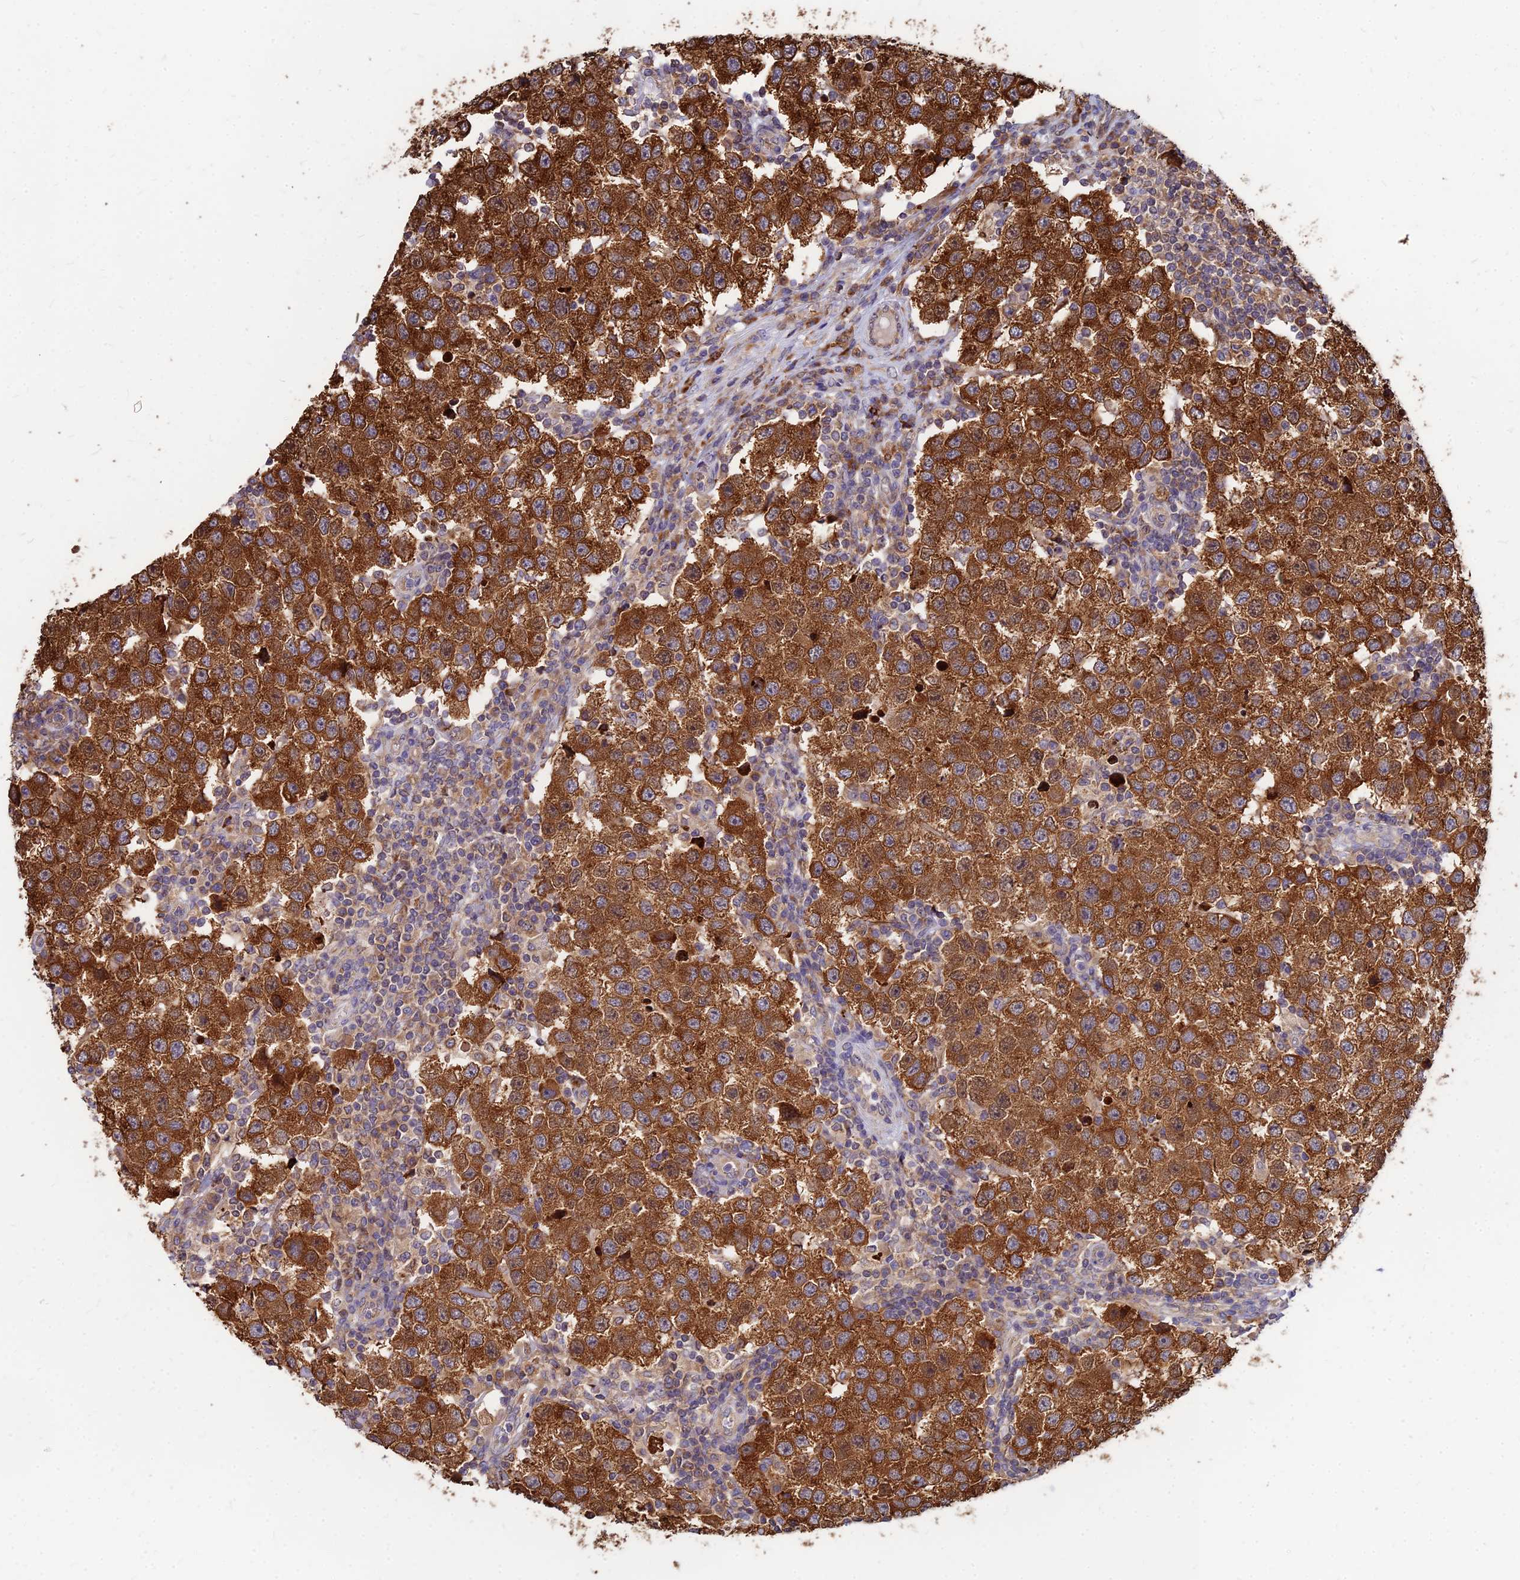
{"staining": {"intensity": "strong", "quantity": ">75%", "location": "cytoplasmic/membranous"}, "tissue": "testis cancer", "cell_type": "Tumor cells", "image_type": "cancer", "snomed": [{"axis": "morphology", "description": "Seminoma, NOS"}, {"axis": "topography", "description": "Testis"}], "caption": "The micrograph exhibits a brown stain indicating the presence of a protein in the cytoplasmic/membranous of tumor cells in testis seminoma. The staining was performed using DAB (3,3'-diaminobenzidine), with brown indicating positive protein expression. Nuclei are stained blue with hematoxylin.", "gene": "CCT6B", "patient": {"sex": "male", "age": 34}}